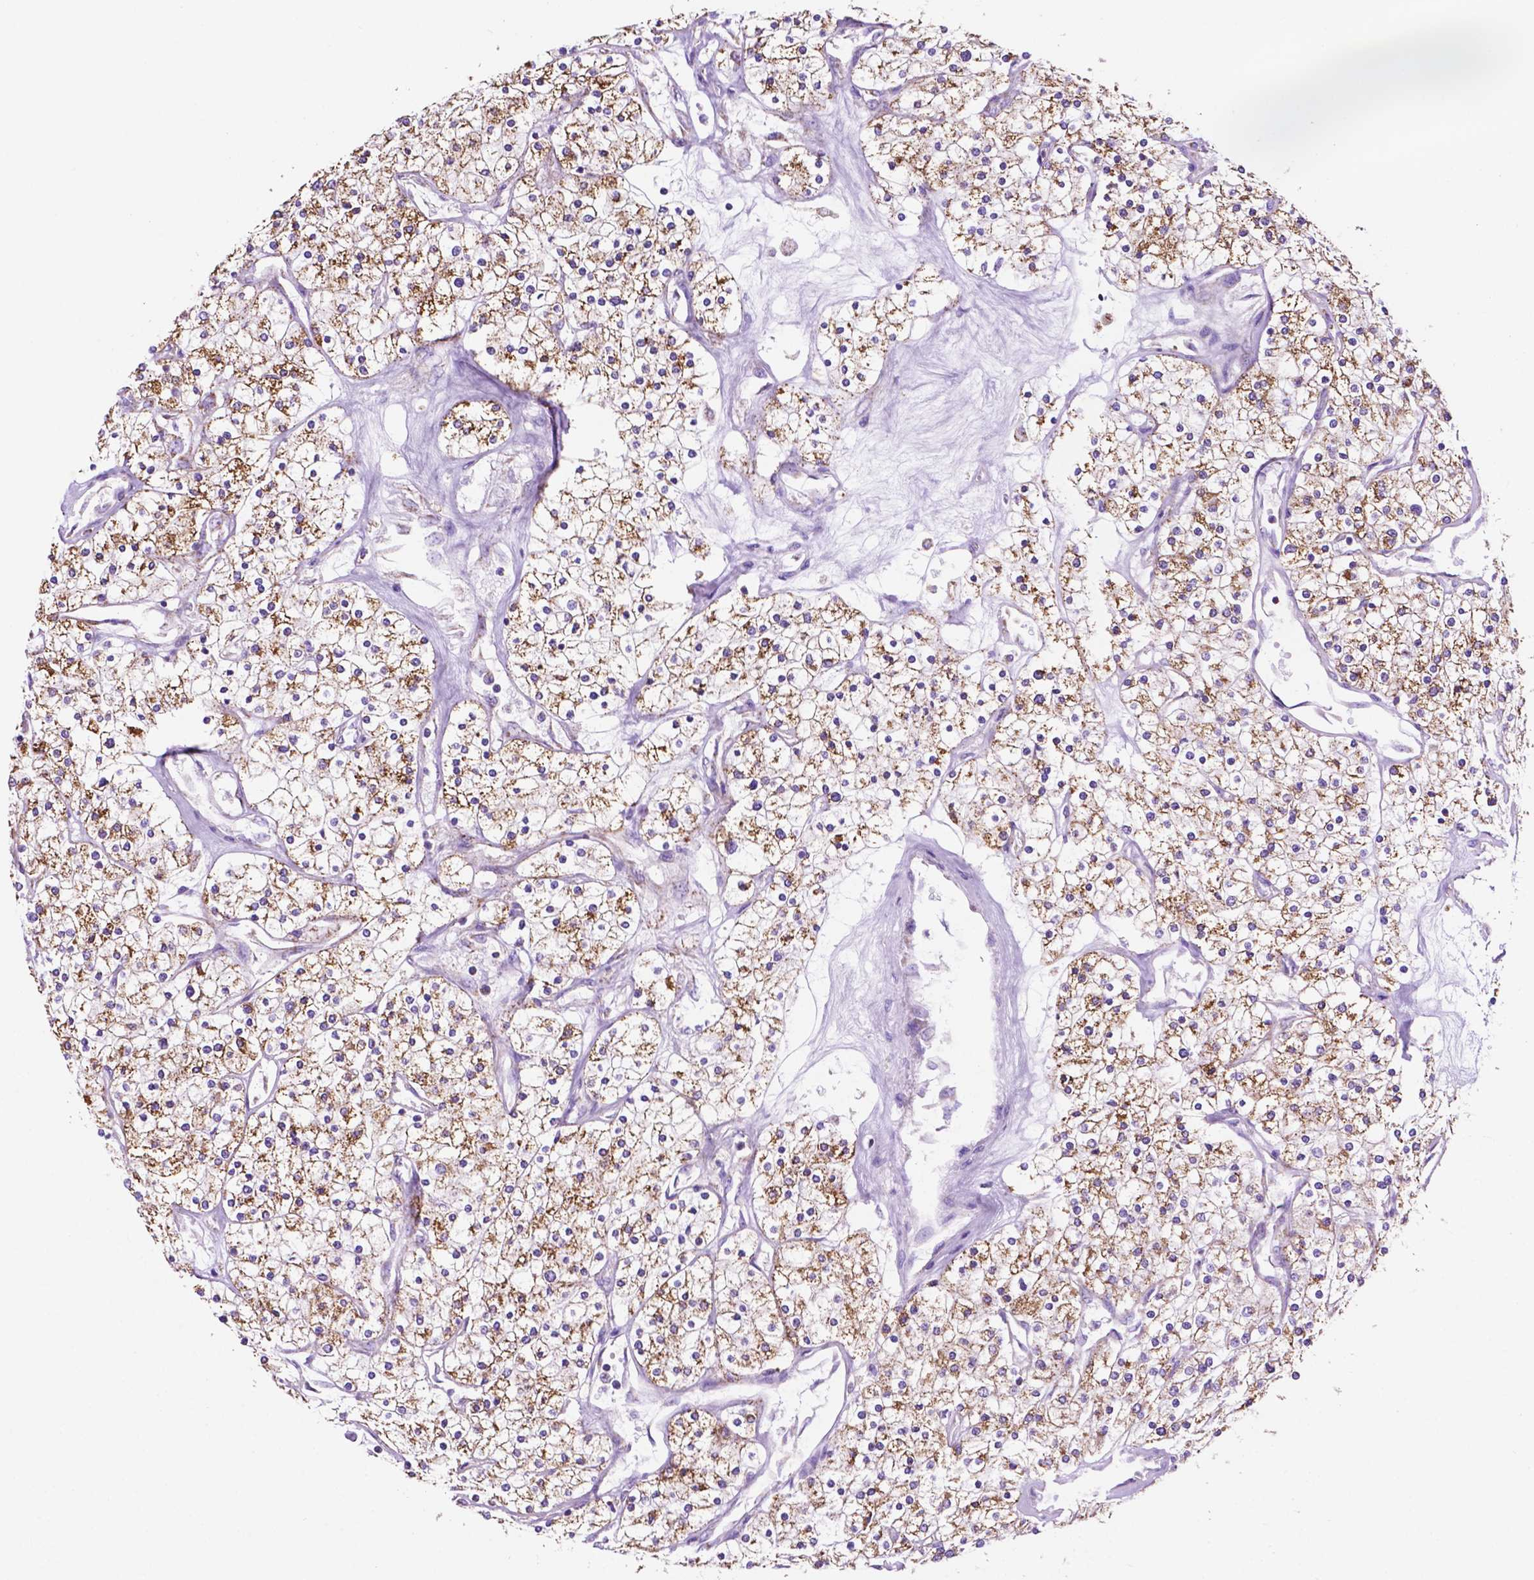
{"staining": {"intensity": "moderate", "quantity": ">75%", "location": "cytoplasmic/membranous"}, "tissue": "renal cancer", "cell_type": "Tumor cells", "image_type": "cancer", "snomed": [{"axis": "morphology", "description": "Adenocarcinoma, NOS"}, {"axis": "topography", "description": "Kidney"}], "caption": "Immunohistochemistry (IHC) staining of adenocarcinoma (renal), which shows medium levels of moderate cytoplasmic/membranous expression in approximately >75% of tumor cells indicating moderate cytoplasmic/membranous protein staining. The staining was performed using DAB (3,3'-diaminobenzidine) (brown) for protein detection and nuclei were counterstained in hematoxylin (blue).", "gene": "GDPD5", "patient": {"sex": "male", "age": 80}}